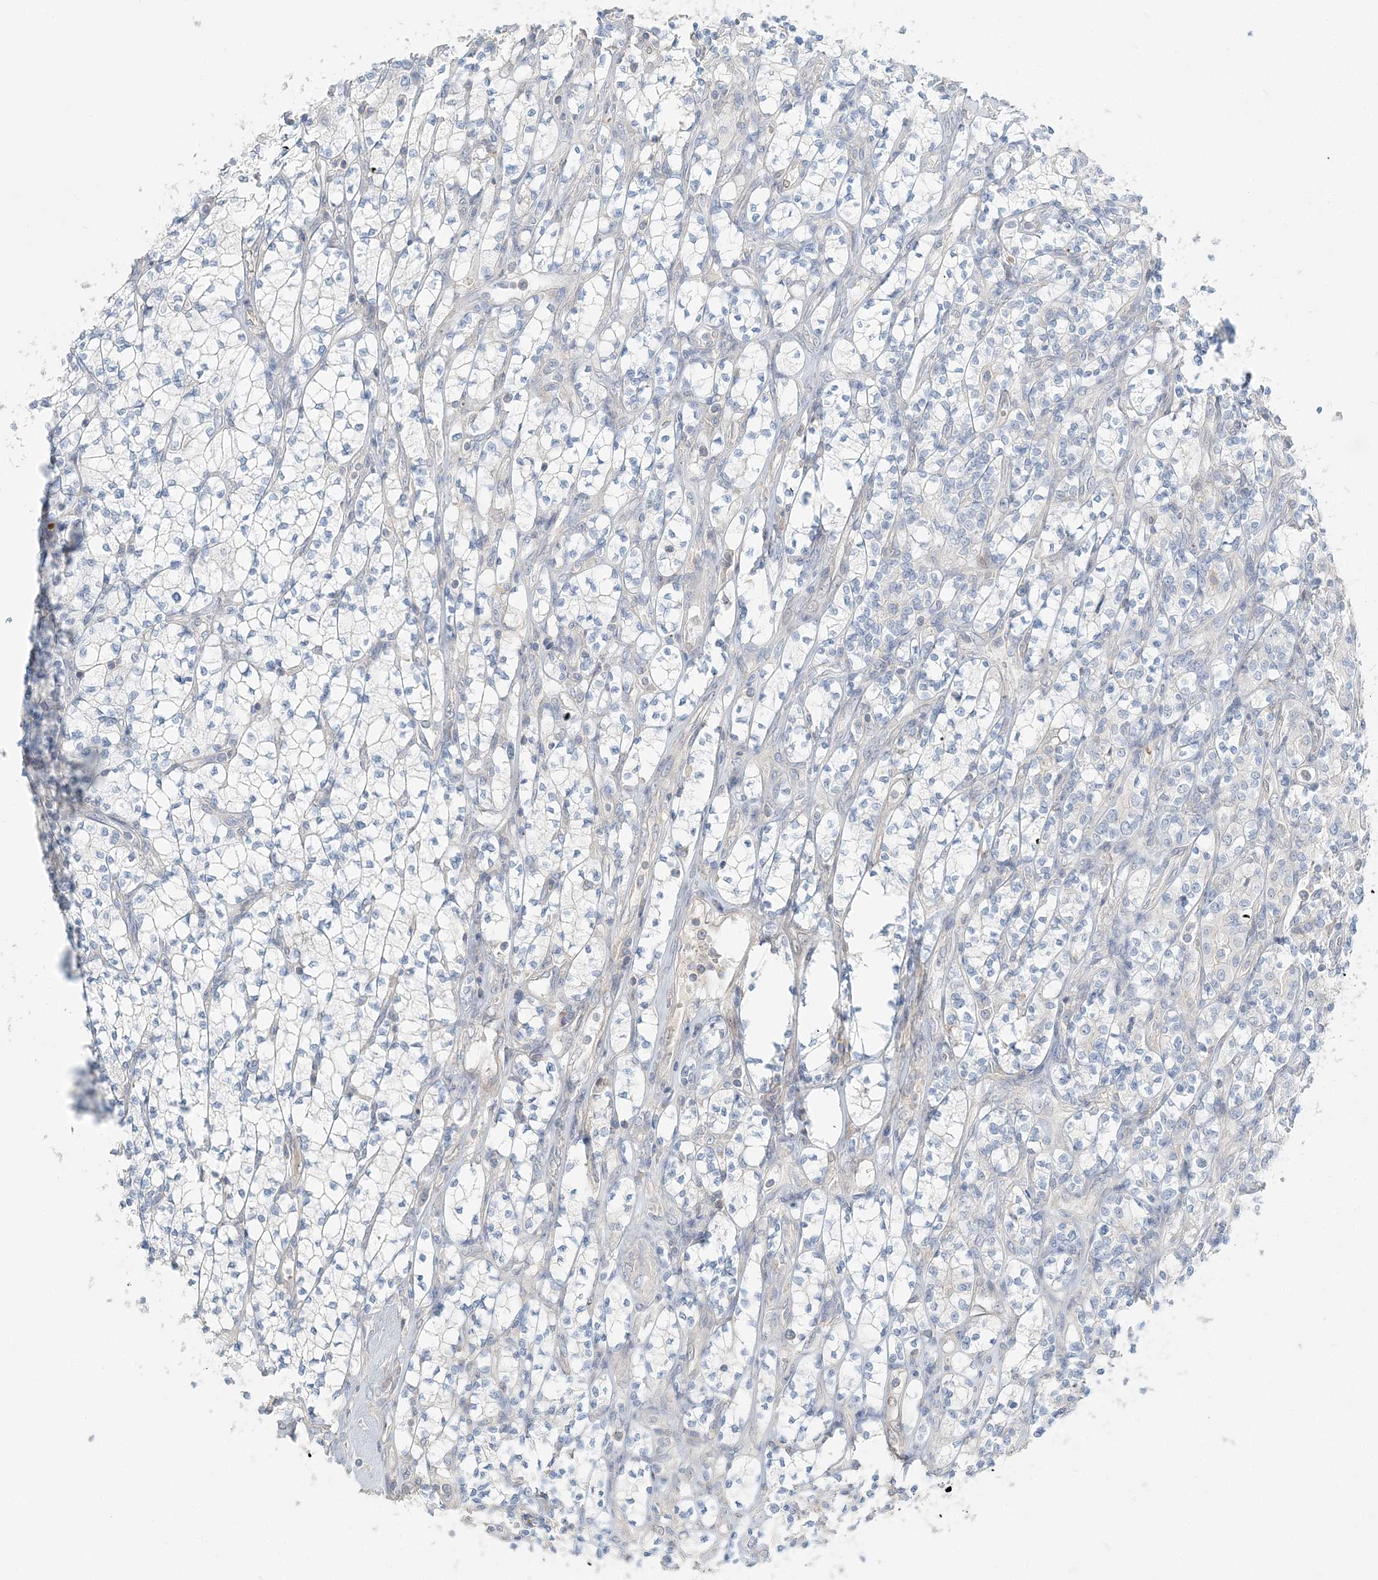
{"staining": {"intensity": "negative", "quantity": "none", "location": "none"}, "tissue": "renal cancer", "cell_type": "Tumor cells", "image_type": "cancer", "snomed": [{"axis": "morphology", "description": "Adenocarcinoma, NOS"}, {"axis": "topography", "description": "Kidney"}], "caption": "Photomicrograph shows no protein staining in tumor cells of renal cancer tissue.", "gene": "NAA11", "patient": {"sex": "male", "age": 77}}